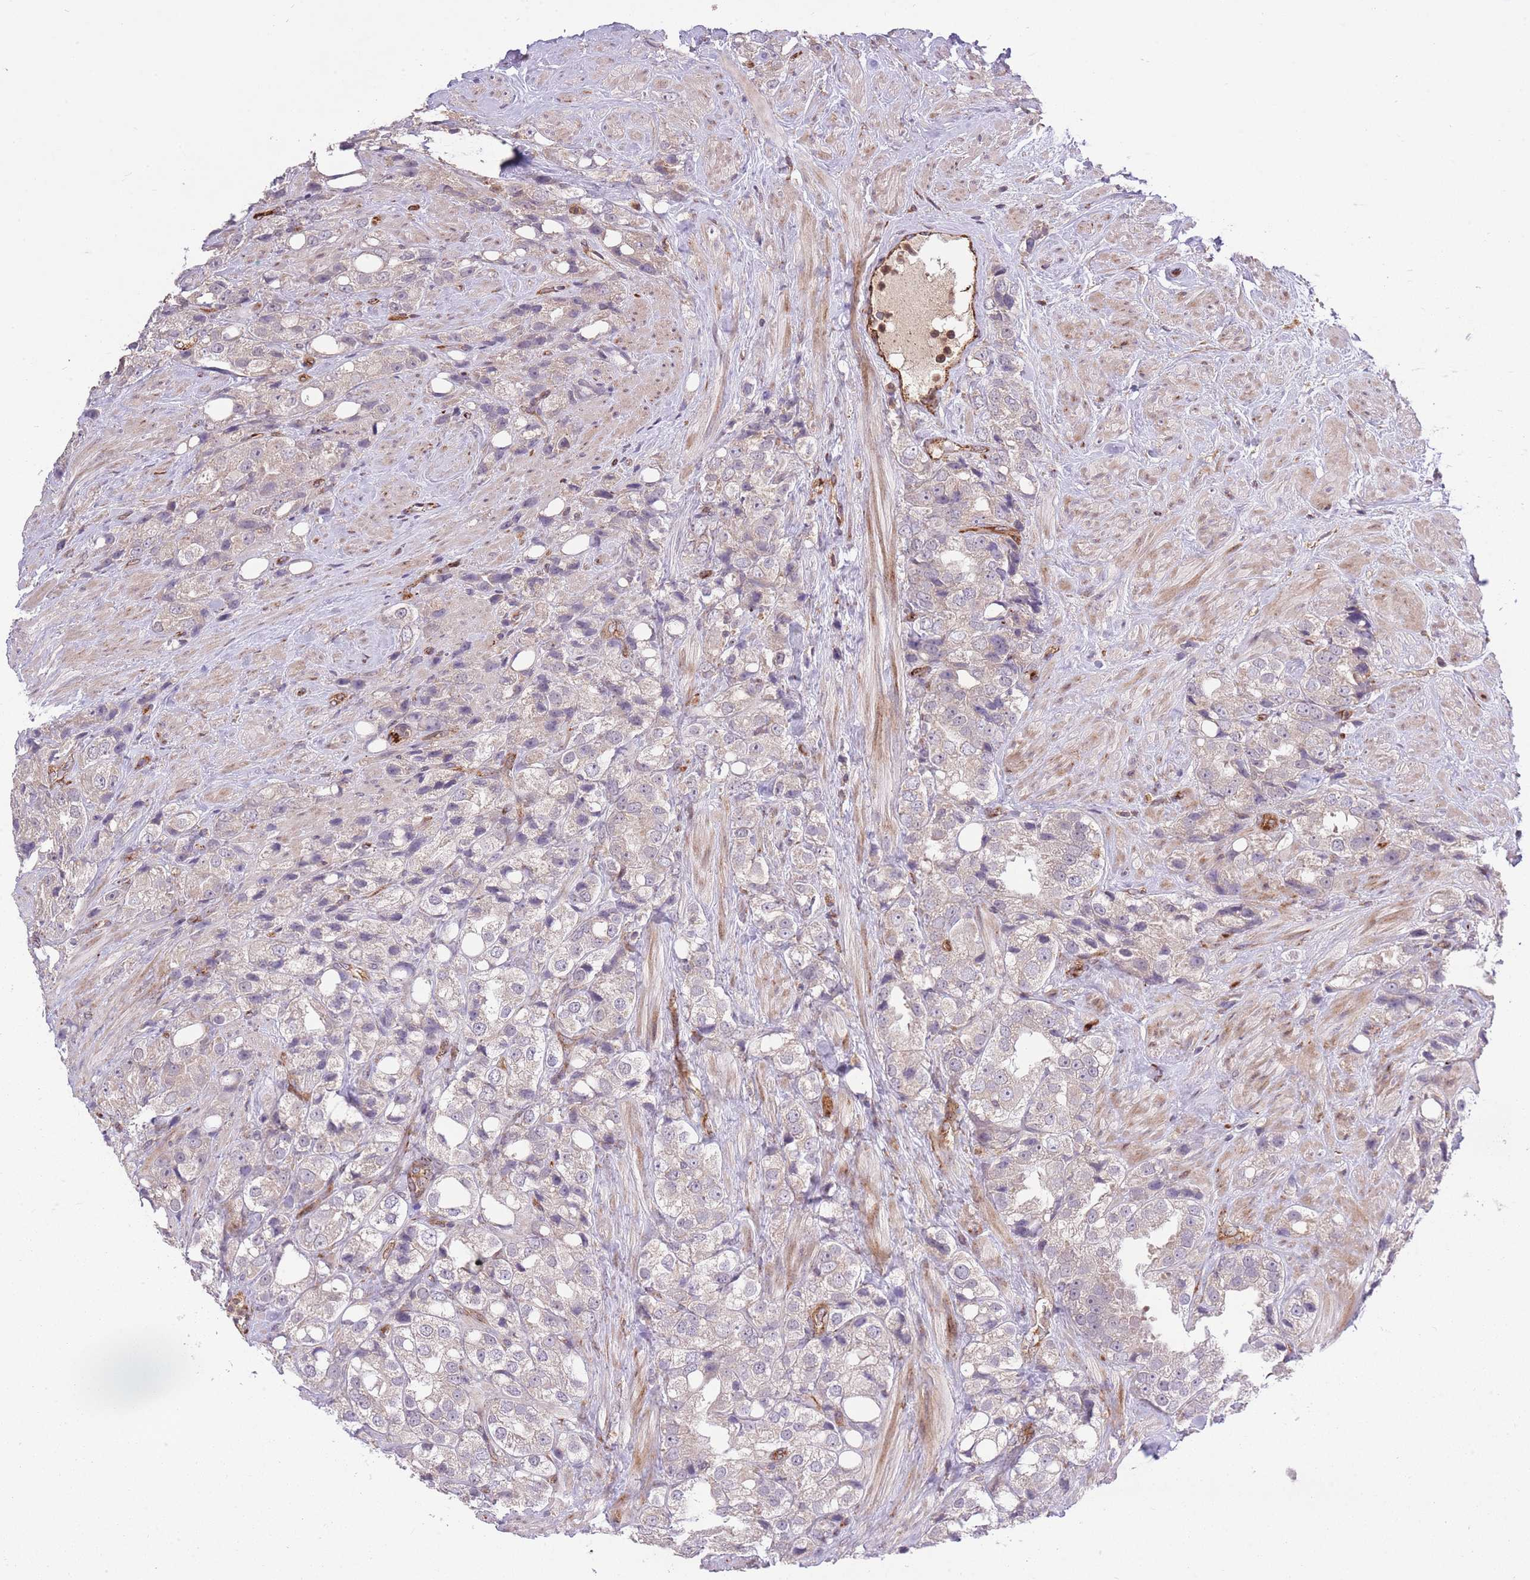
{"staining": {"intensity": "negative", "quantity": "none", "location": "none"}, "tissue": "prostate cancer", "cell_type": "Tumor cells", "image_type": "cancer", "snomed": [{"axis": "morphology", "description": "Adenocarcinoma, NOS"}, {"axis": "topography", "description": "Prostate"}], "caption": "High magnification brightfield microscopy of prostate adenocarcinoma stained with DAB (brown) and counterstained with hematoxylin (blue): tumor cells show no significant expression. (Stains: DAB (3,3'-diaminobenzidine) immunohistochemistry (IHC) with hematoxylin counter stain, Microscopy: brightfield microscopy at high magnification).", "gene": "CISH", "patient": {"sex": "male", "age": 79}}